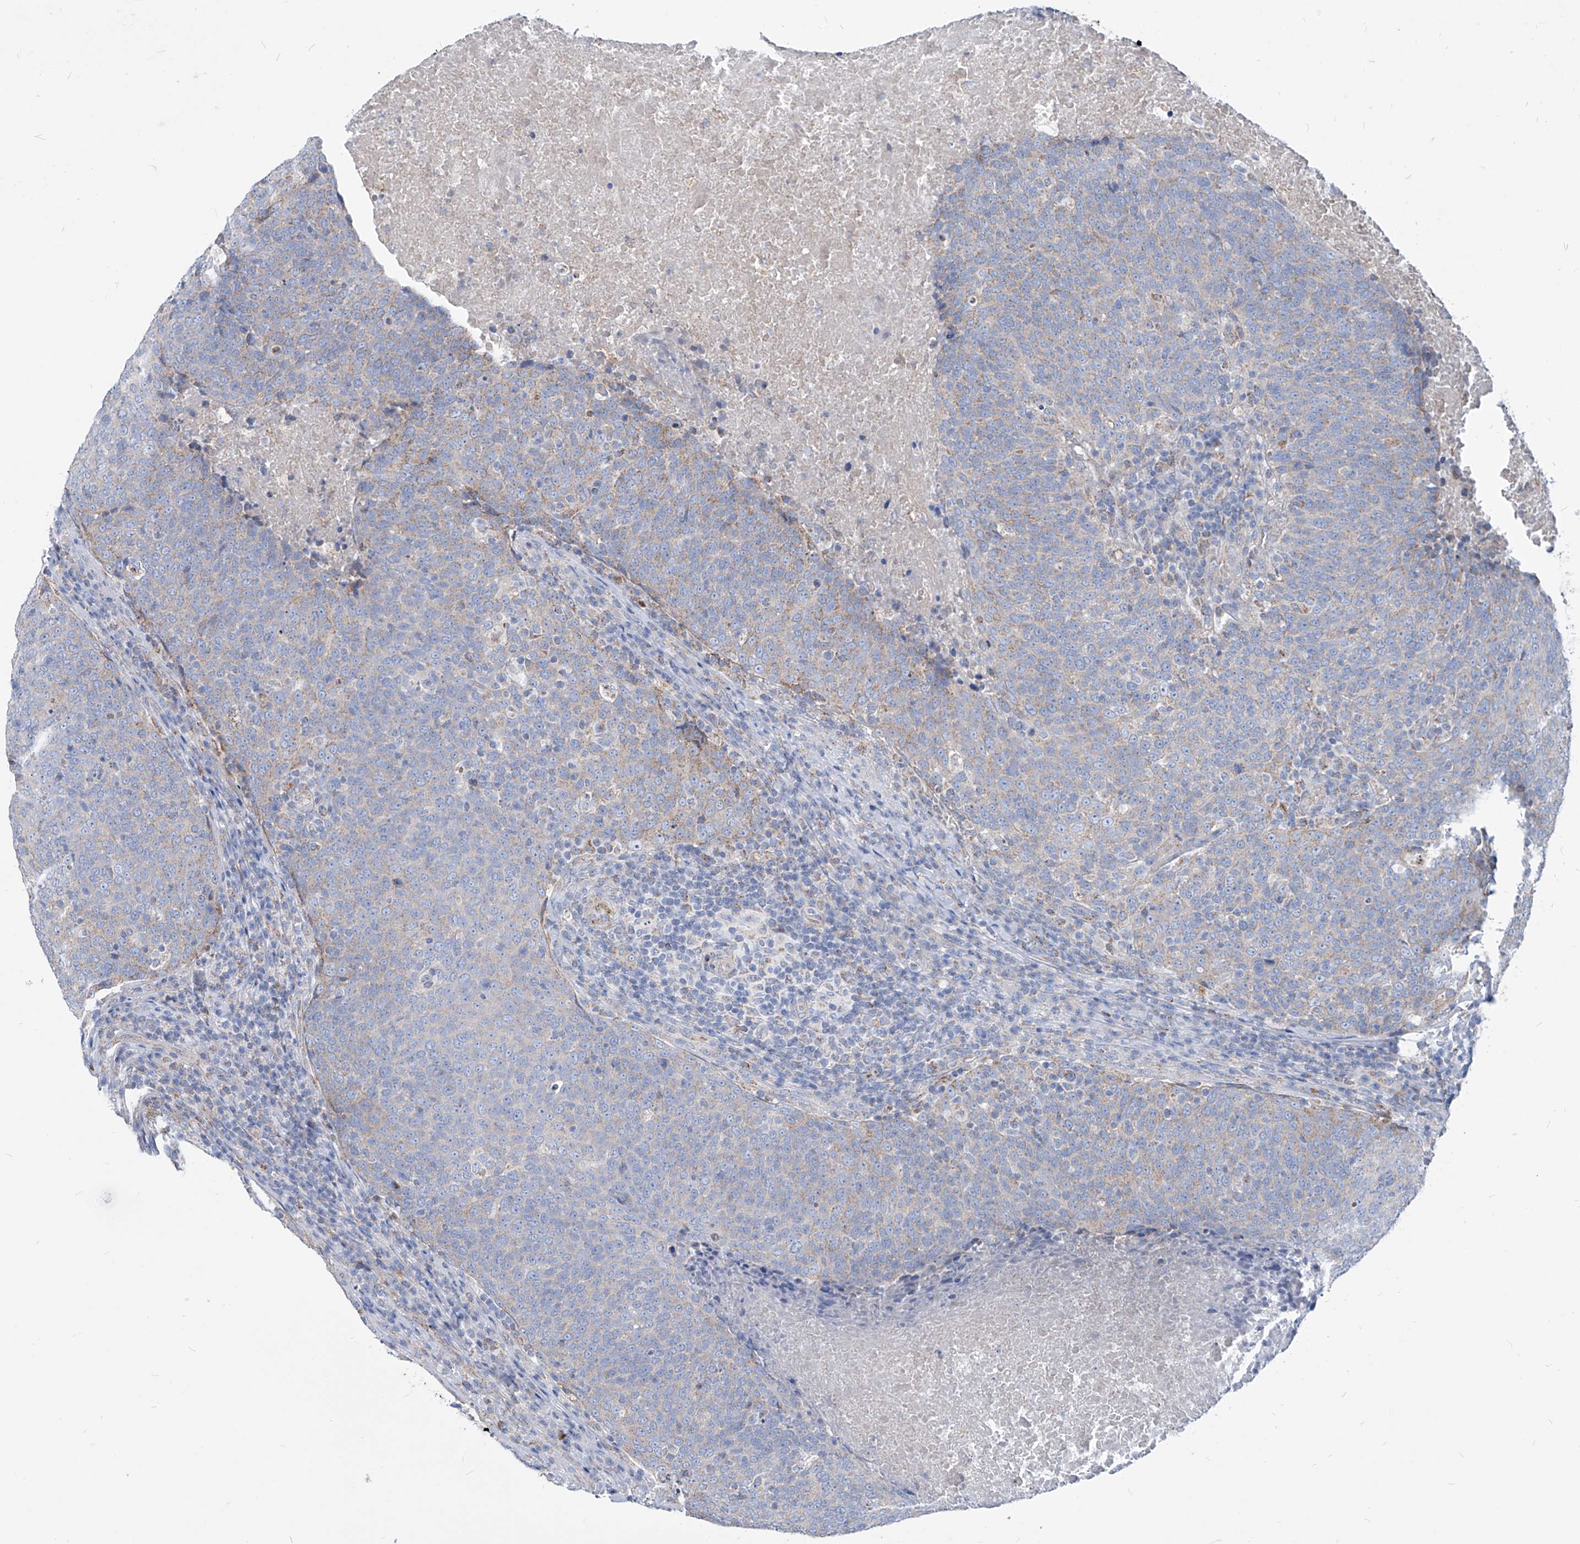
{"staining": {"intensity": "weak", "quantity": "<25%", "location": "cytoplasmic/membranous"}, "tissue": "head and neck cancer", "cell_type": "Tumor cells", "image_type": "cancer", "snomed": [{"axis": "morphology", "description": "Squamous cell carcinoma, NOS"}, {"axis": "morphology", "description": "Squamous cell carcinoma, metastatic, NOS"}, {"axis": "topography", "description": "Lymph node"}, {"axis": "topography", "description": "Head-Neck"}], "caption": "The histopathology image exhibits no significant positivity in tumor cells of head and neck cancer (metastatic squamous cell carcinoma). (Immunohistochemistry, brightfield microscopy, high magnification).", "gene": "AGPS", "patient": {"sex": "male", "age": 62}}